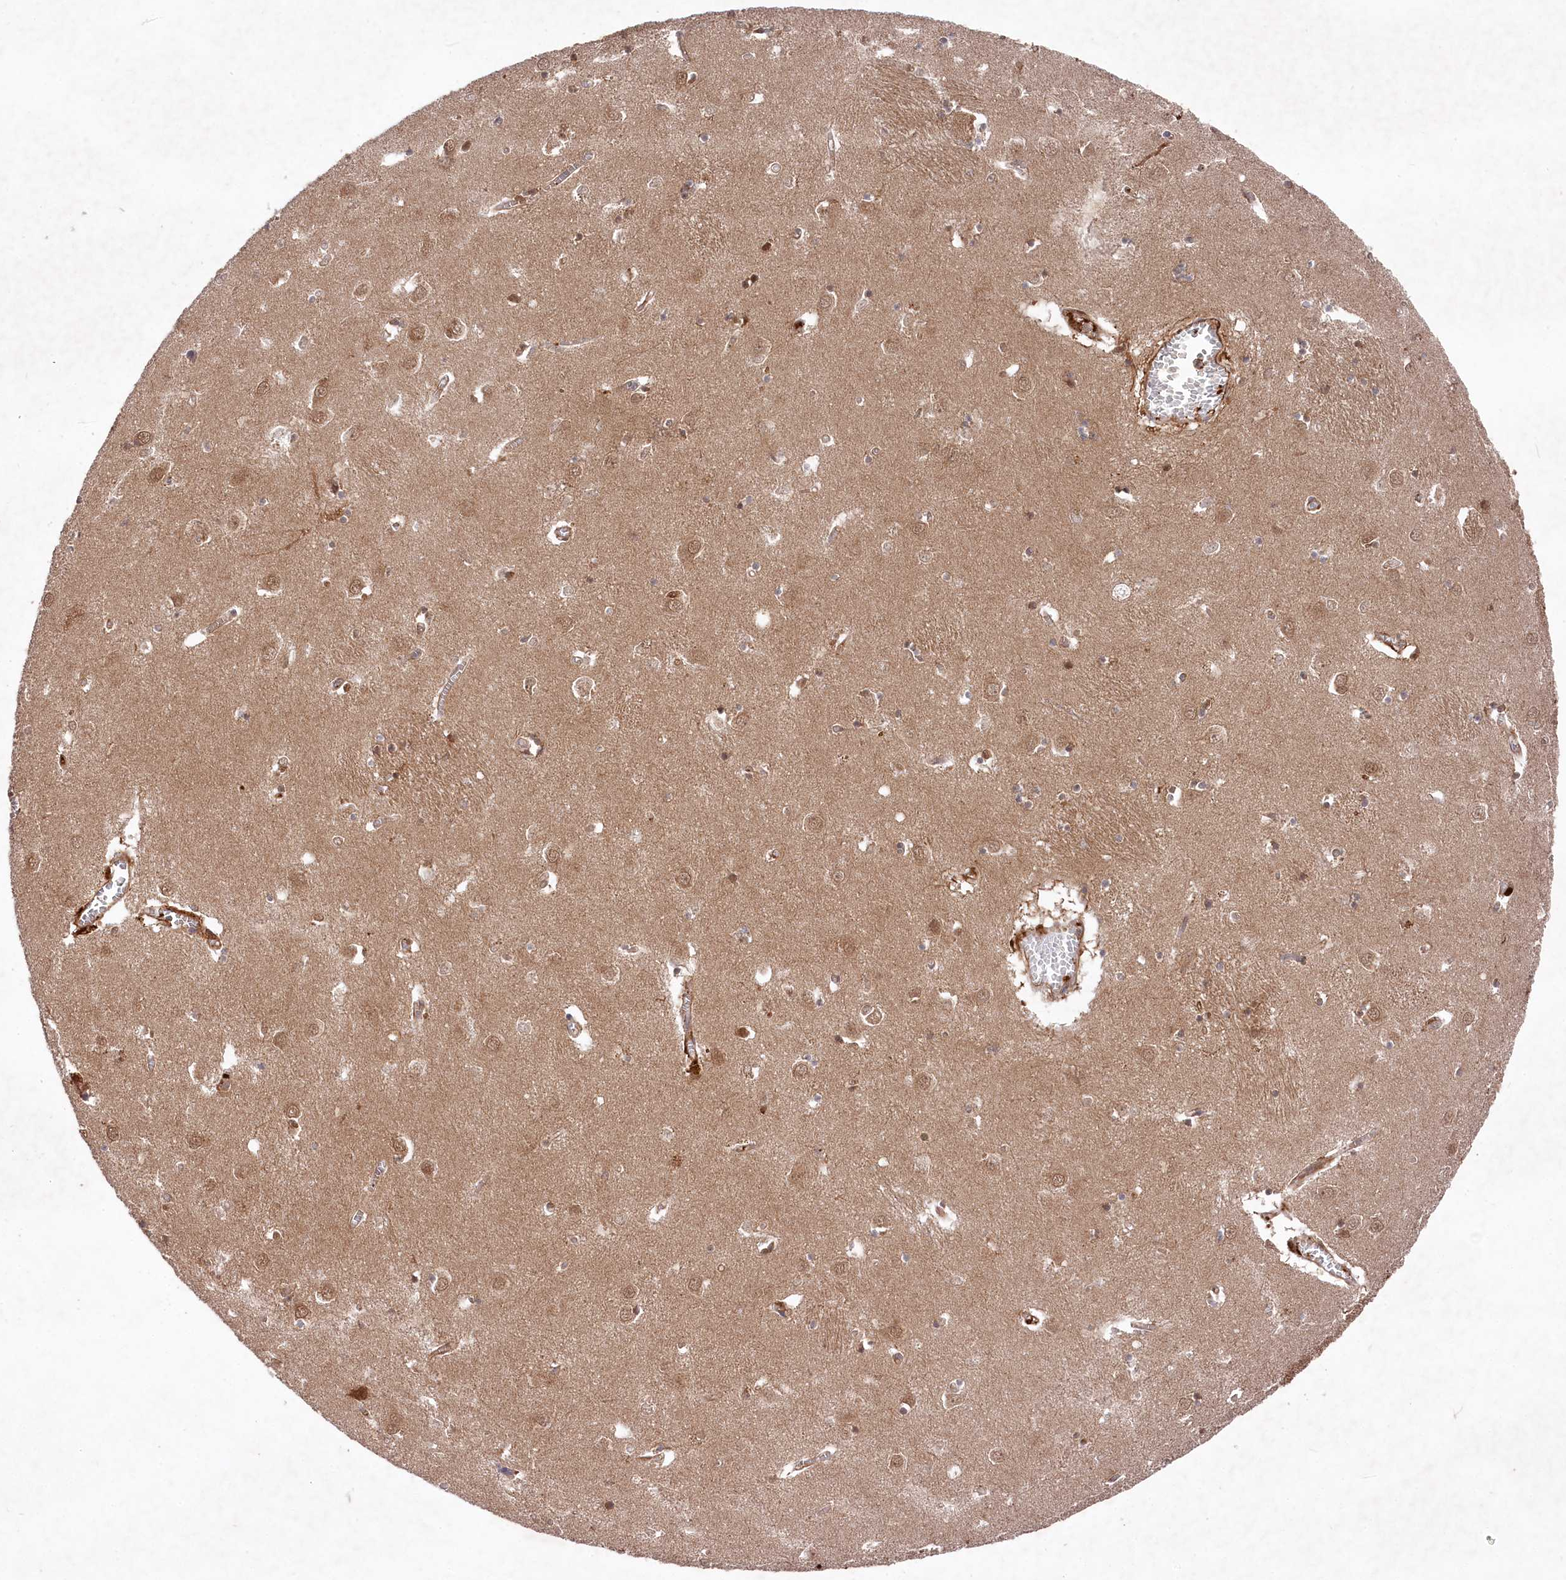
{"staining": {"intensity": "moderate", "quantity": ">75%", "location": "cytoplasmic/membranous,nuclear"}, "tissue": "caudate", "cell_type": "Glial cells", "image_type": "normal", "snomed": [{"axis": "morphology", "description": "Normal tissue, NOS"}, {"axis": "topography", "description": "Lateral ventricle wall"}], "caption": "A brown stain labels moderate cytoplasmic/membranous,nuclear staining of a protein in glial cells of unremarkable human caudate.", "gene": "PPP1R21", "patient": {"sex": "male", "age": 70}}